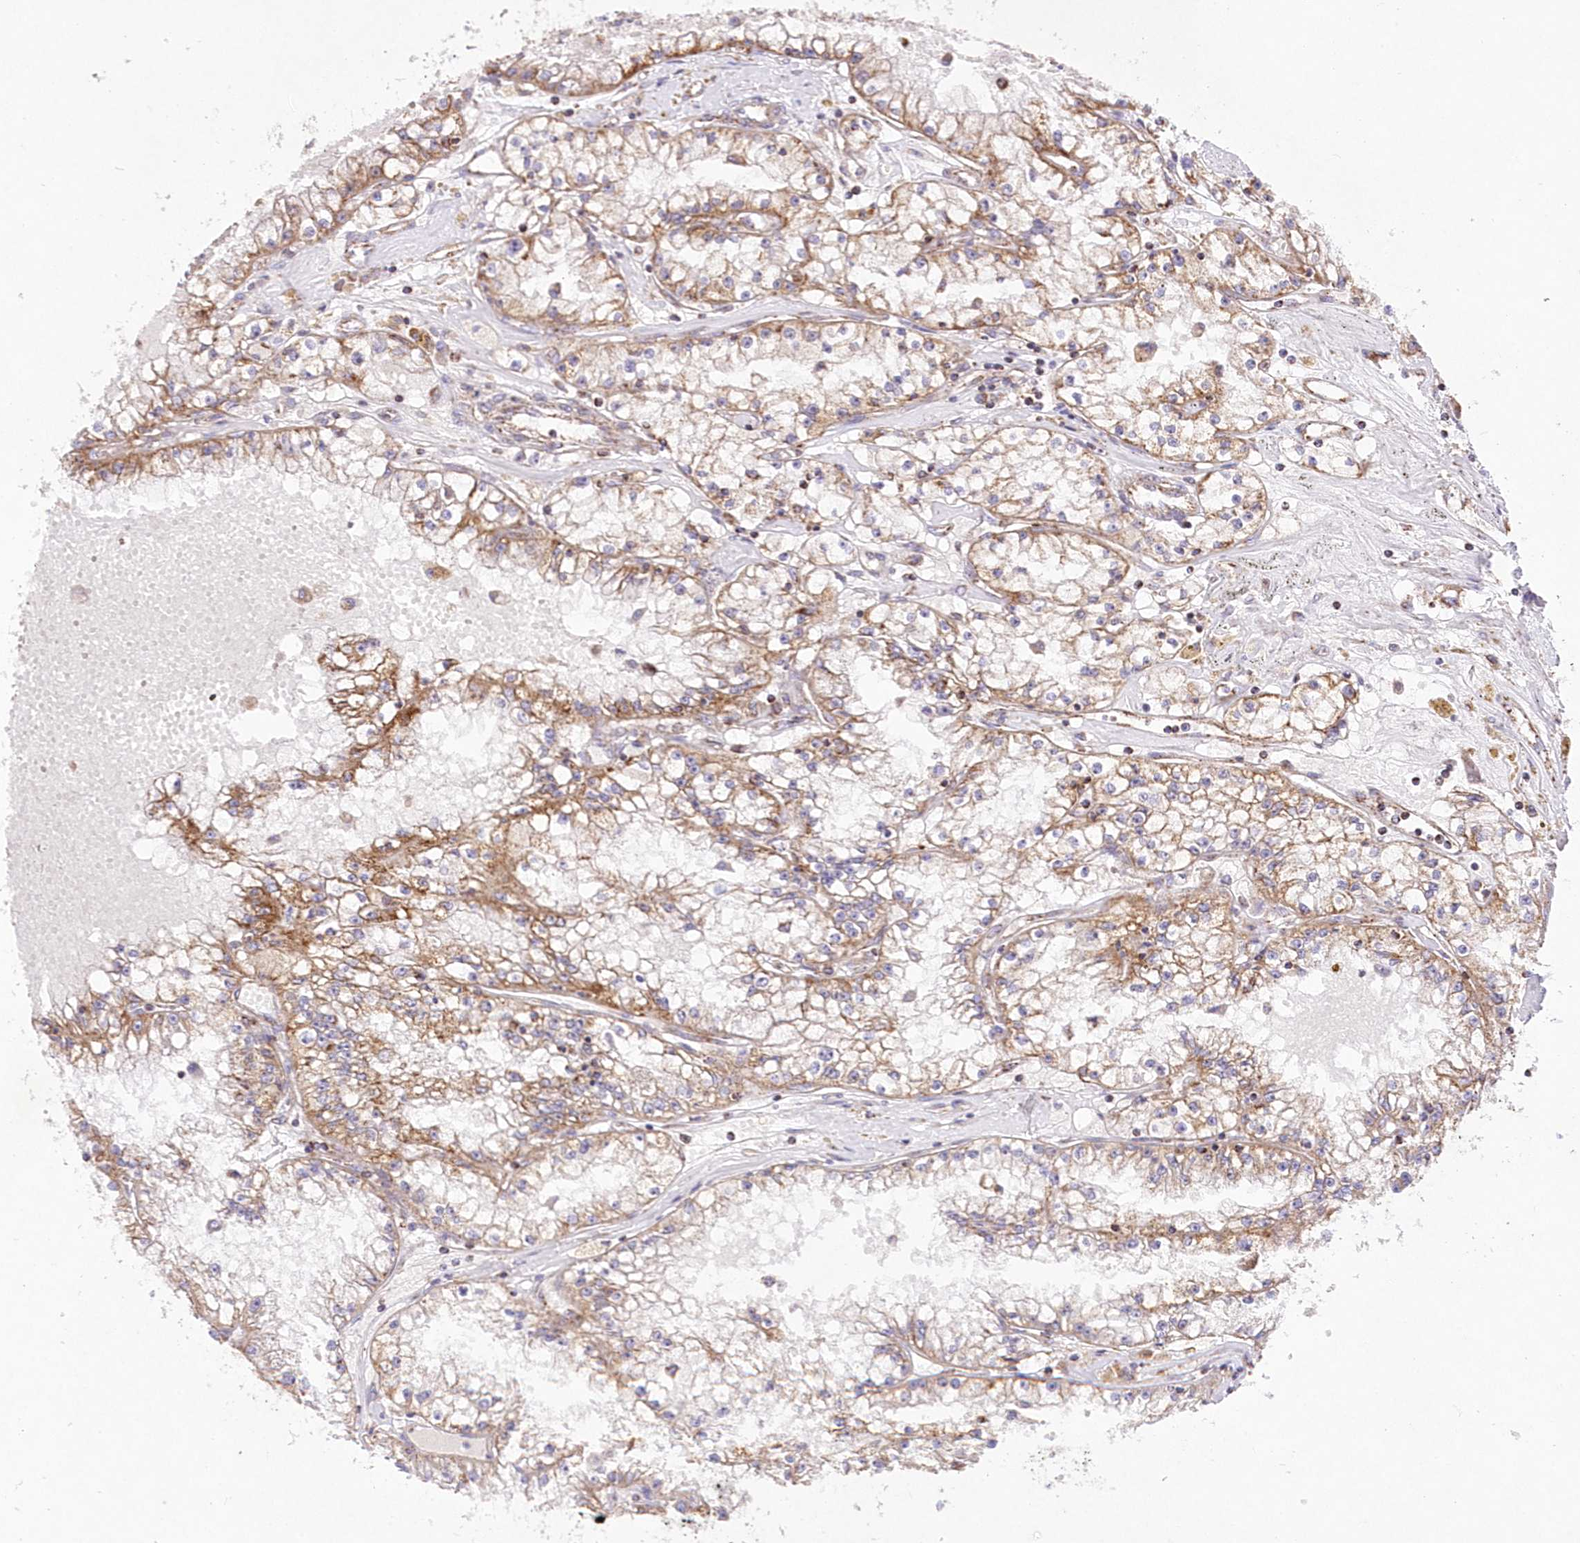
{"staining": {"intensity": "weak", "quantity": "25%-75%", "location": "cytoplasmic/membranous"}, "tissue": "renal cancer", "cell_type": "Tumor cells", "image_type": "cancer", "snomed": [{"axis": "morphology", "description": "Adenocarcinoma, NOS"}, {"axis": "topography", "description": "Kidney"}], "caption": "Weak cytoplasmic/membranous expression for a protein is appreciated in about 25%-75% of tumor cells of renal cancer (adenocarcinoma) using IHC.", "gene": "ASNSD1", "patient": {"sex": "male", "age": 56}}